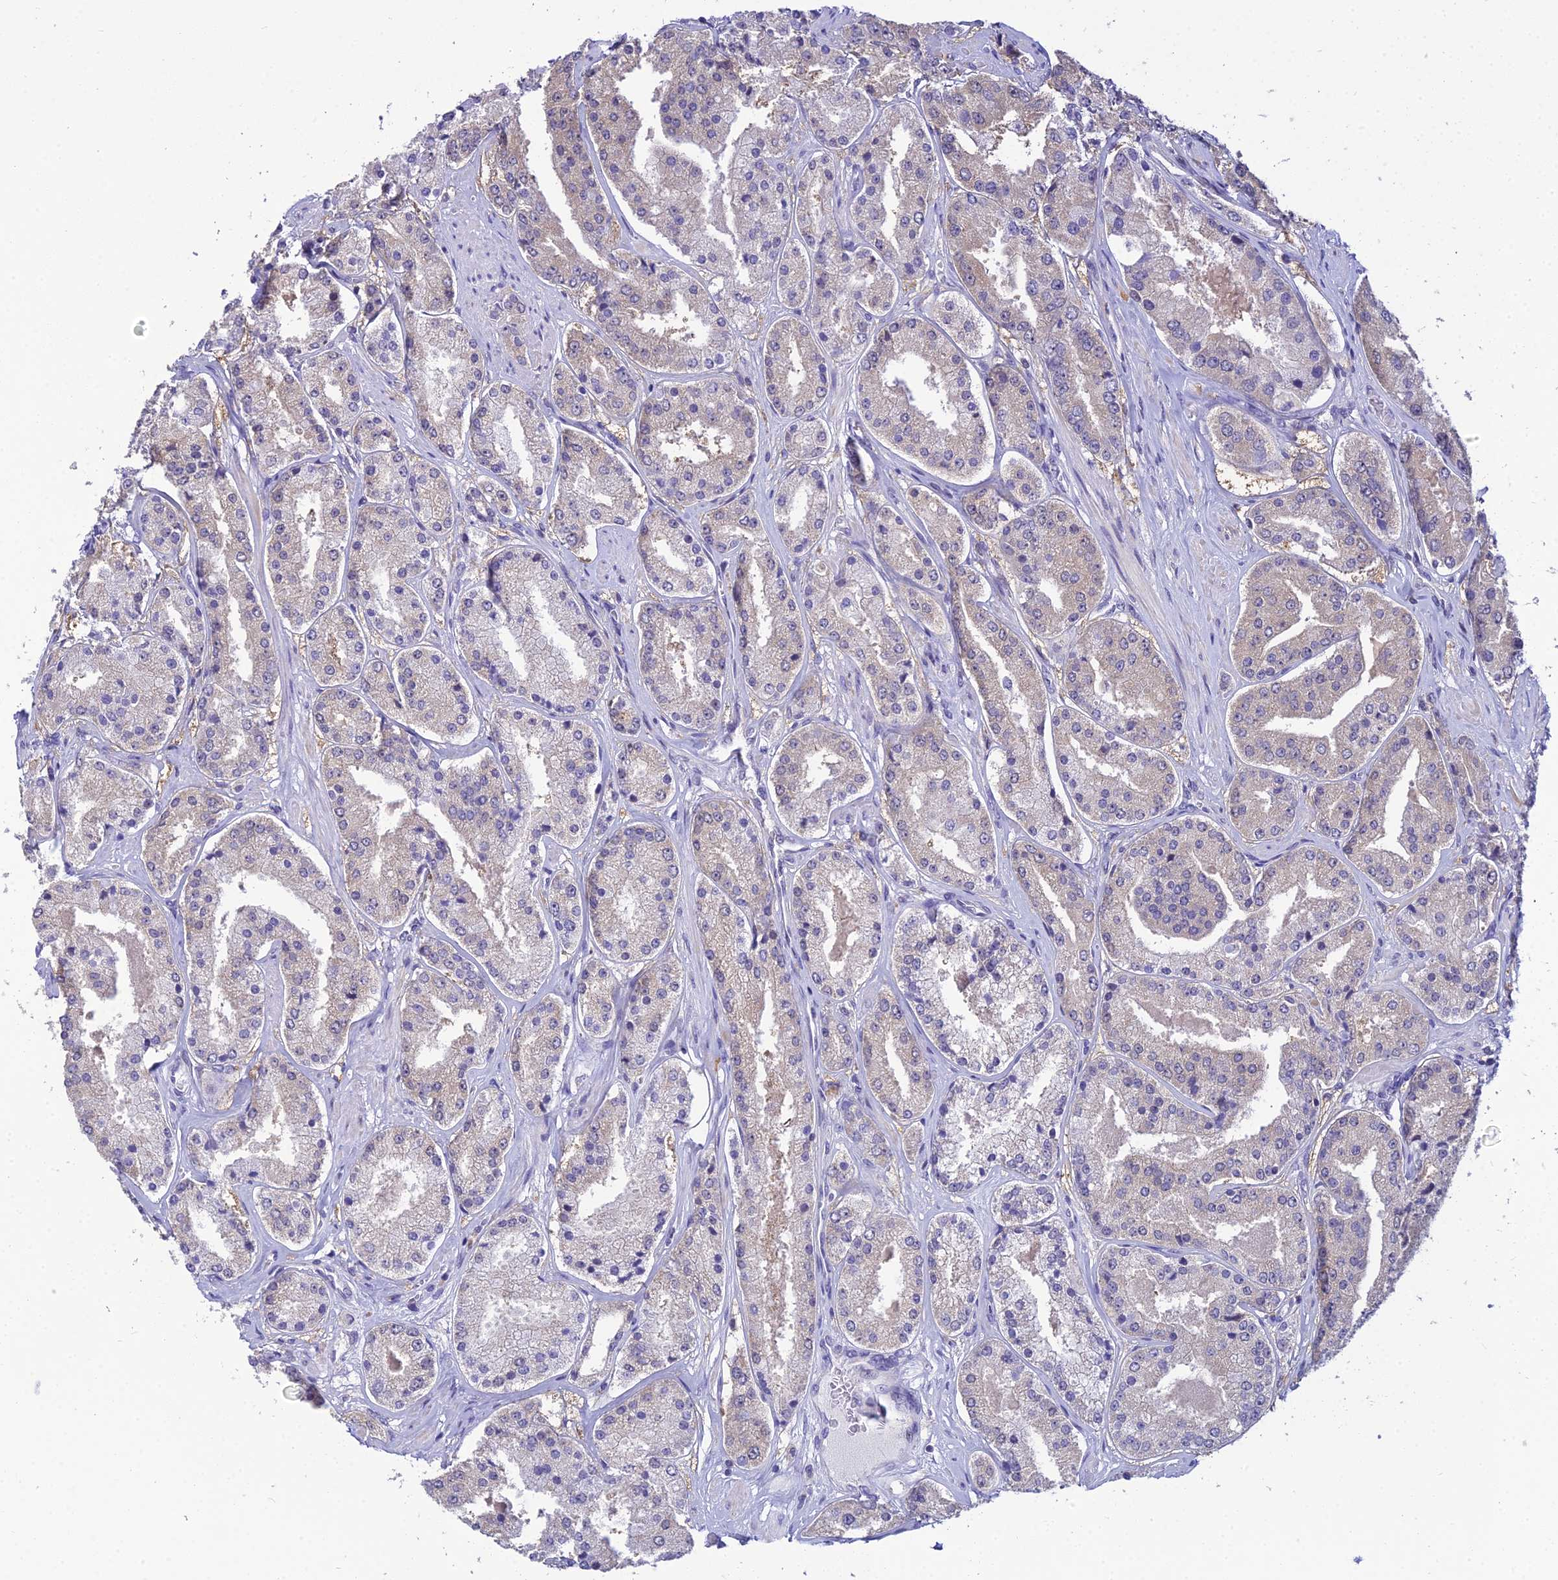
{"staining": {"intensity": "weak", "quantity": "25%-75%", "location": "cytoplasmic/membranous"}, "tissue": "prostate cancer", "cell_type": "Tumor cells", "image_type": "cancer", "snomed": [{"axis": "morphology", "description": "Adenocarcinoma, High grade"}, {"axis": "topography", "description": "Prostate"}], "caption": "IHC micrograph of neoplastic tissue: human high-grade adenocarcinoma (prostate) stained using IHC reveals low levels of weak protein expression localized specifically in the cytoplasmic/membranous of tumor cells, appearing as a cytoplasmic/membranous brown color.", "gene": "ZMIZ1", "patient": {"sex": "male", "age": 63}}